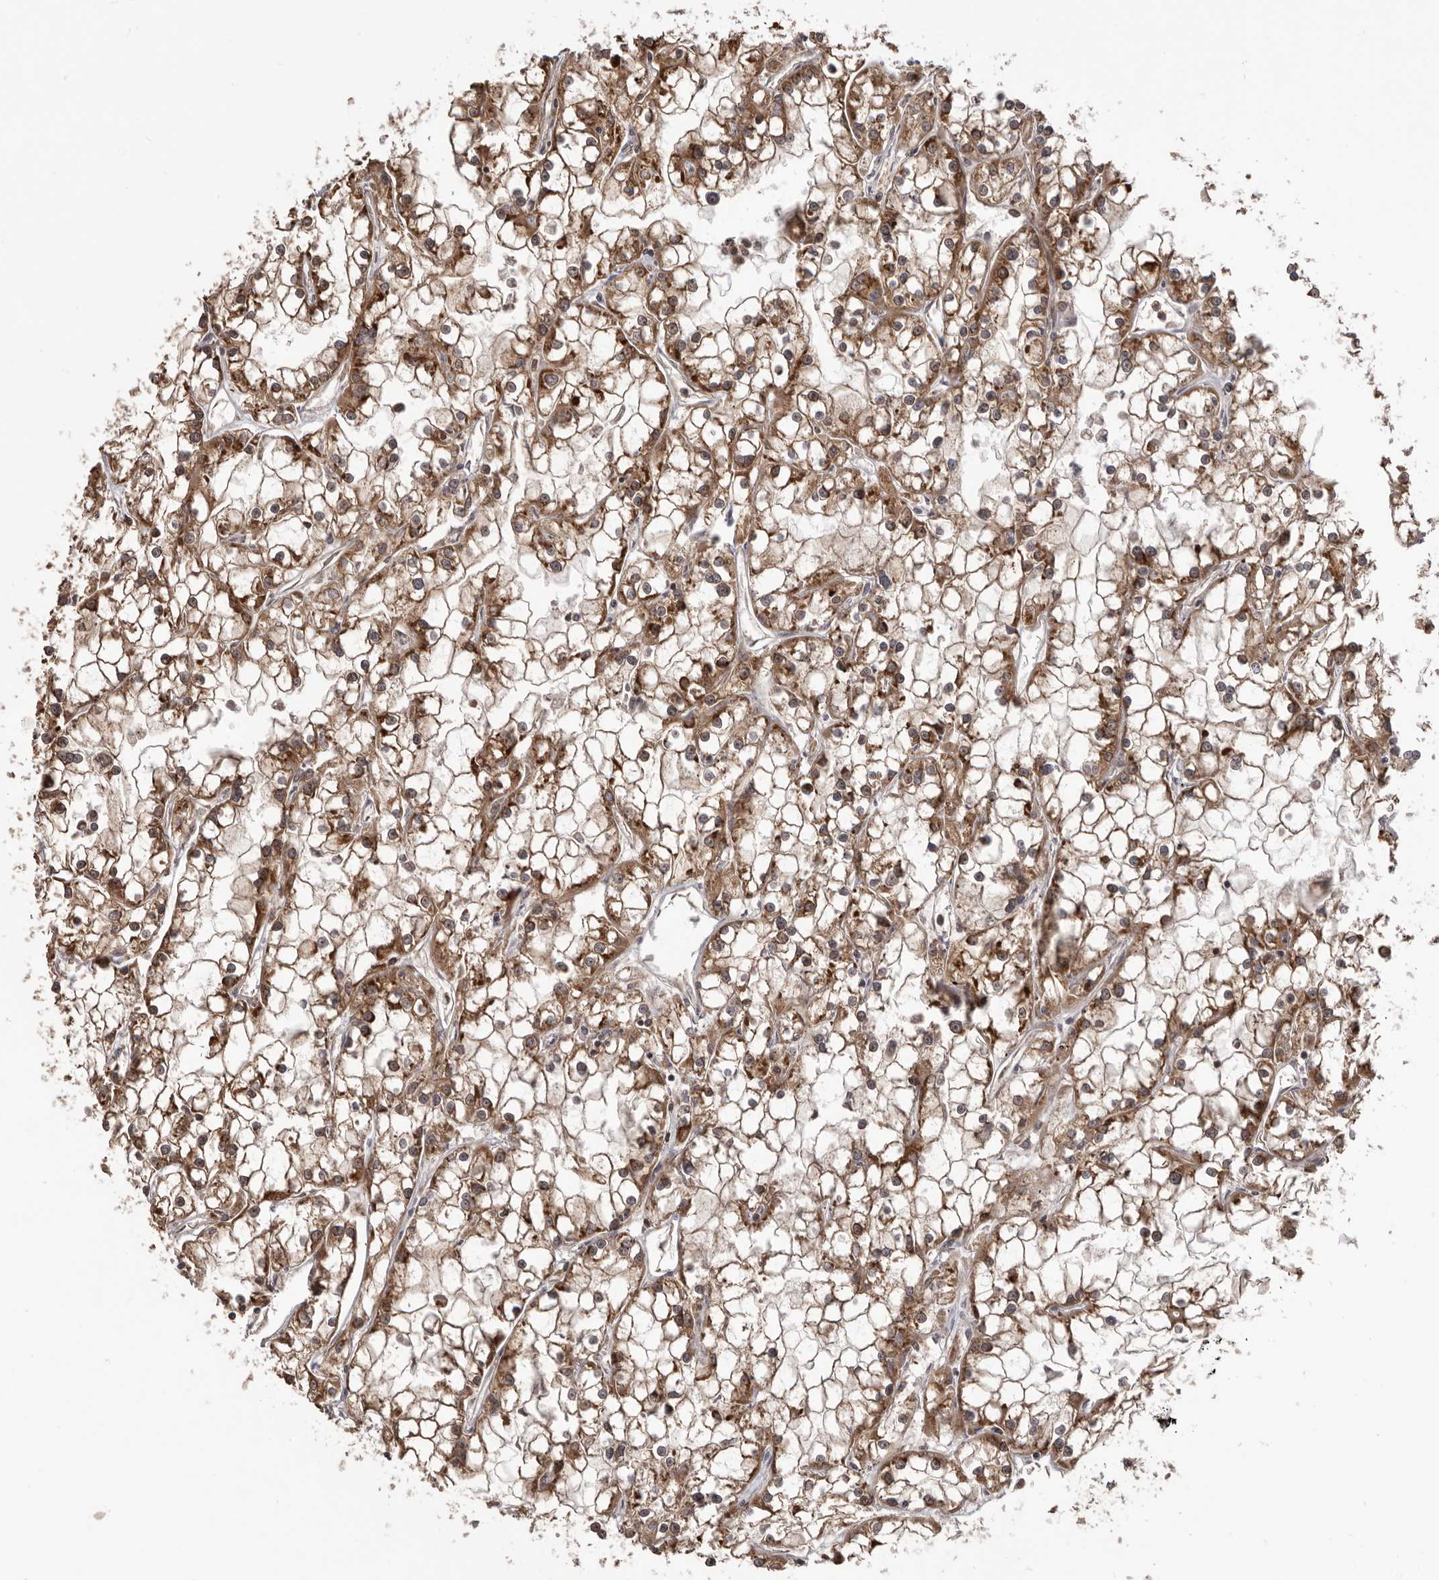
{"staining": {"intensity": "moderate", "quantity": ">75%", "location": "cytoplasmic/membranous"}, "tissue": "renal cancer", "cell_type": "Tumor cells", "image_type": "cancer", "snomed": [{"axis": "morphology", "description": "Adenocarcinoma, NOS"}, {"axis": "topography", "description": "Kidney"}], "caption": "Brown immunohistochemical staining in human adenocarcinoma (renal) exhibits moderate cytoplasmic/membranous positivity in about >75% of tumor cells.", "gene": "HBS1L", "patient": {"sex": "female", "age": 52}}